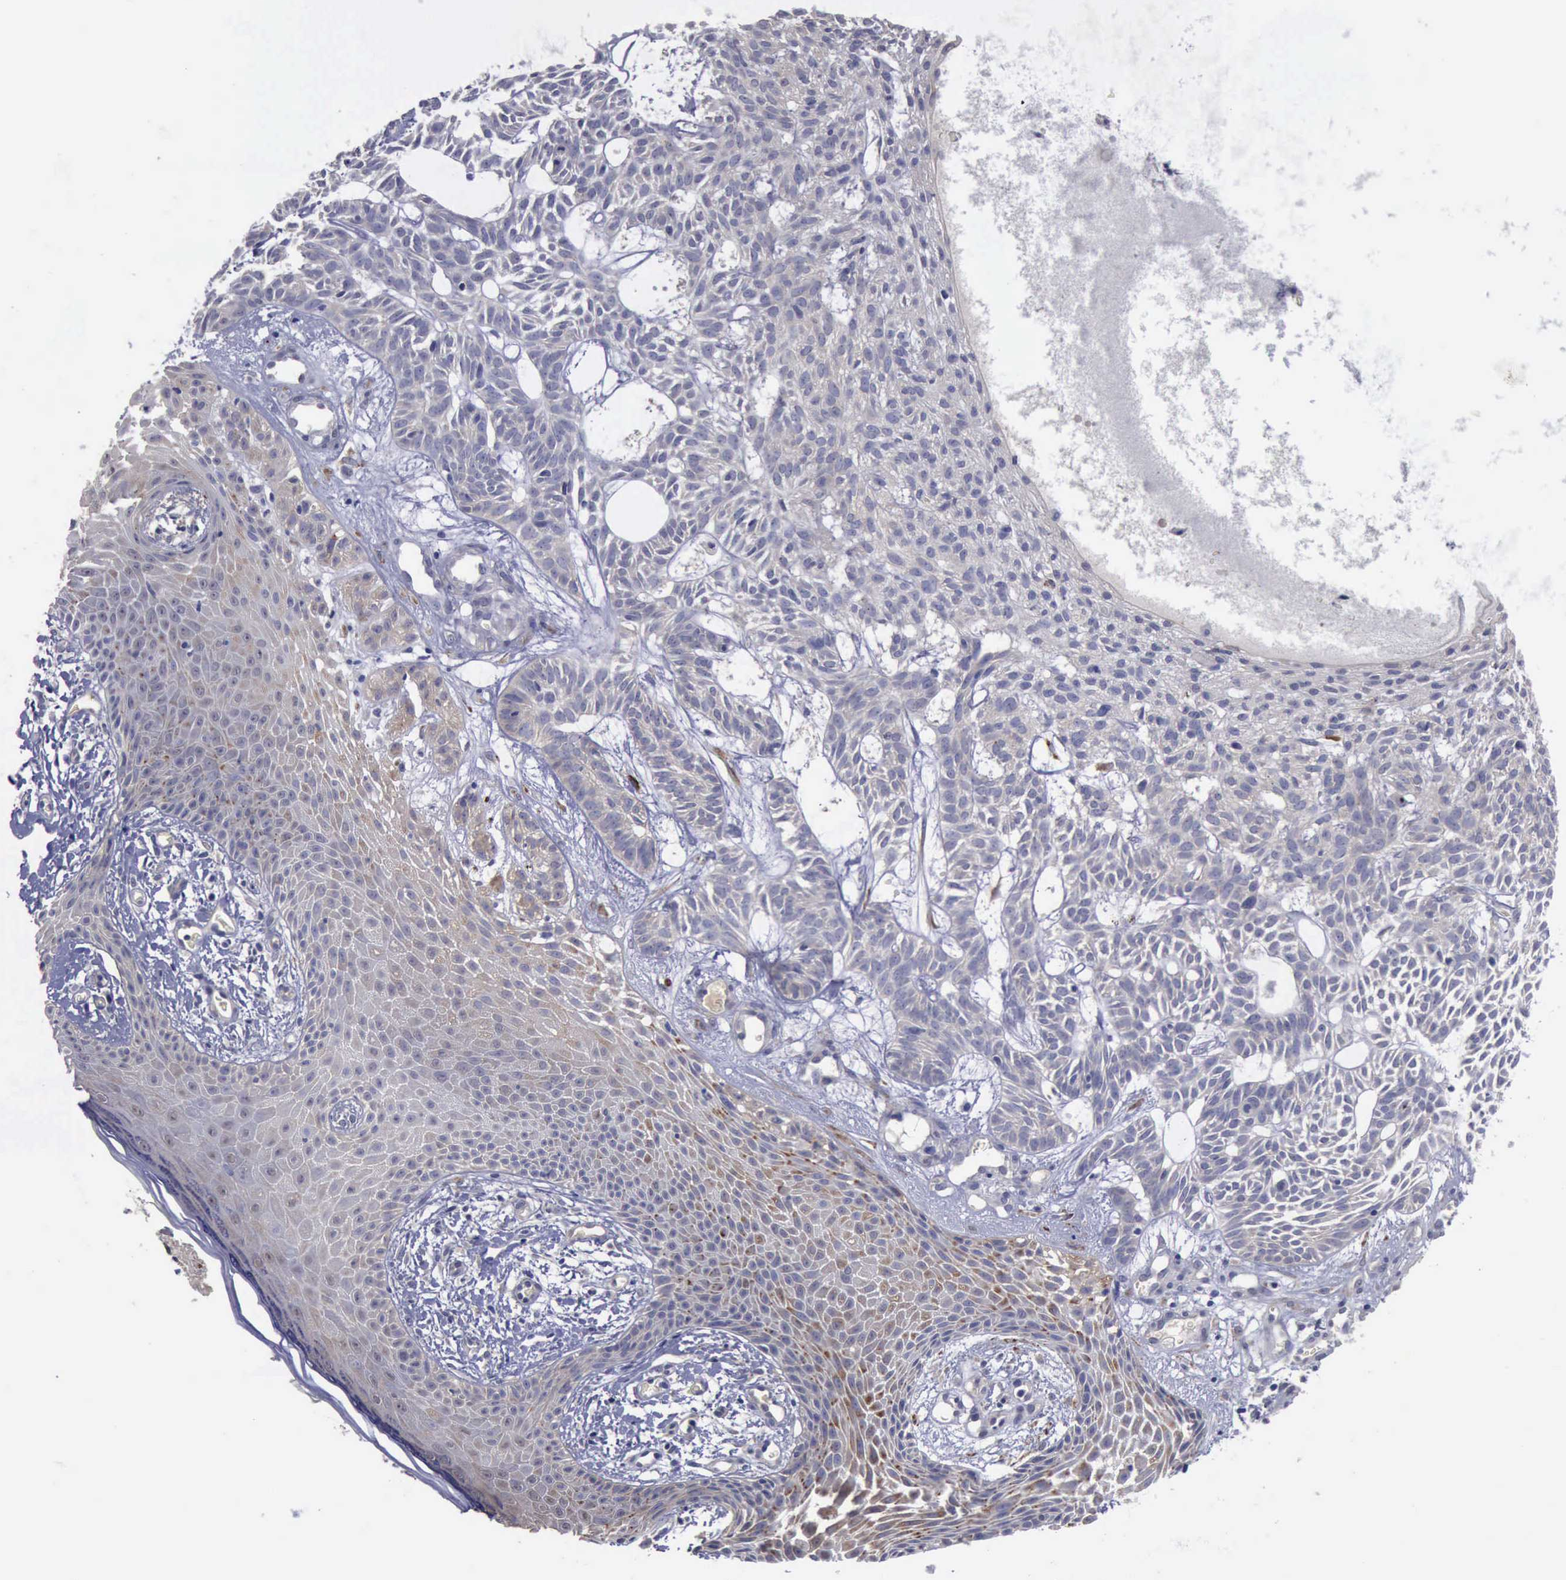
{"staining": {"intensity": "negative", "quantity": "none", "location": "none"}, "tissue": "skin cancer", "cell_type": "Tumor cells", "image_type": "cancer", "snomed": [{"axis": "morphology", "description": "Basal cell carcinoma"}, {"axis": "topography", "description": "Skin"}], "caption": "High magnification brightfield microscopy of basal cell carcinoma (skin) stained with DAB (3,3'-diaminobenzidine) (brown) and counterstained with hematoxylin (blue): tumor cells show no significant staining.", "gene": "PHKA1", "patient": {"sex": "male", "age": 75}}